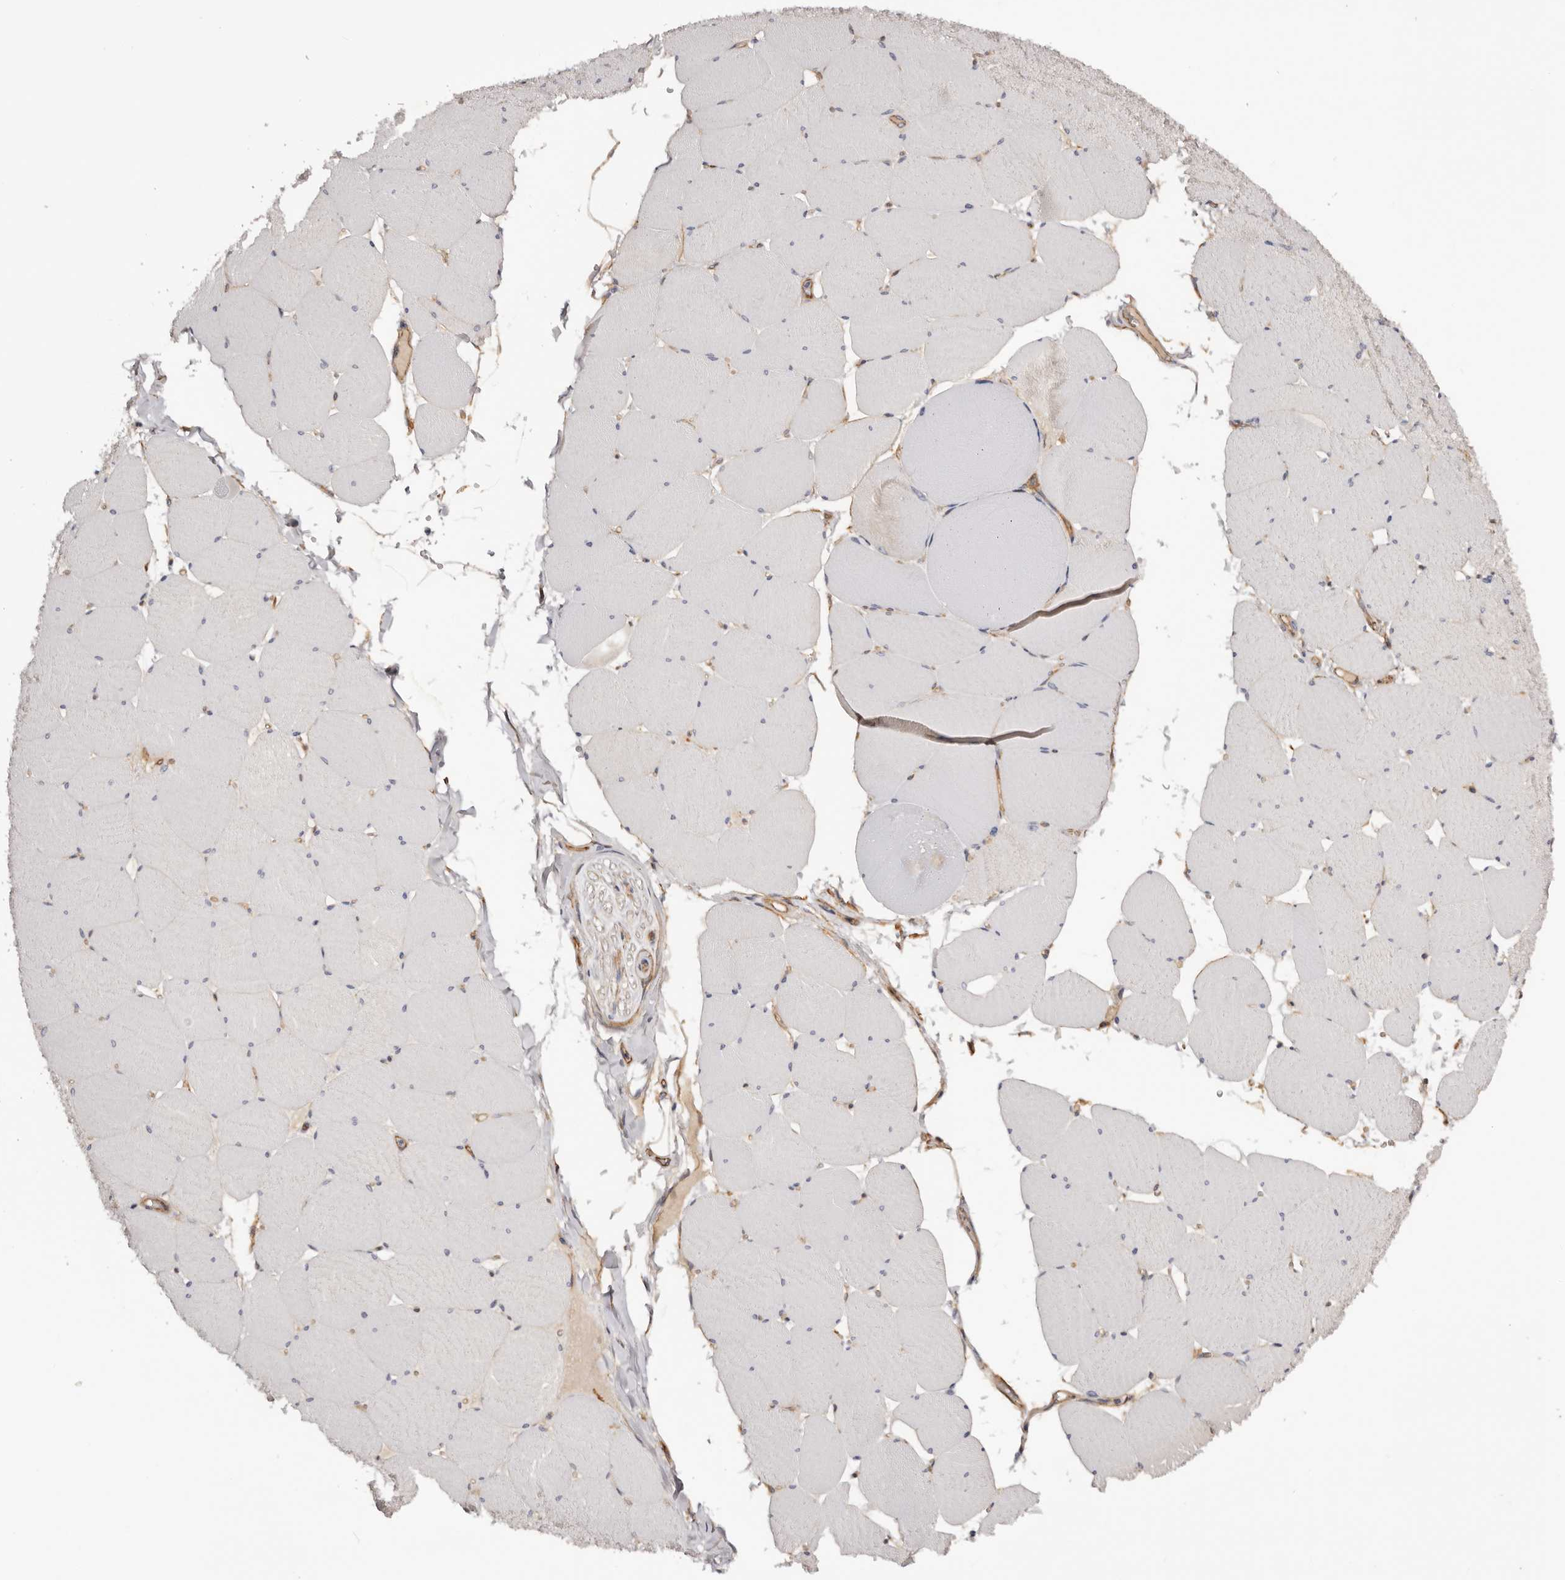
{"staining": {"intensity": "weak", "quantity": "<25%", "location": "cytoplasmic/membranous"}, "tissue": "skeletal muscle", "cell_type": "Myocytes", "image_type": "normal", "snomed": [{"axis": "morphology", "description": "Normal tissue, NOS"}, {"axis": "topography", "description": "Skeletal muscle"}, {"axis": "topography", "description": "Head-Neck"}], "caption": "An IHC micrograph of unremarkable skeletal muscle is shown. There is no staining in myocytes of skeletal muscle.", "gene": "DMRT2", "patient": {"sex": "male", "age": 66}}